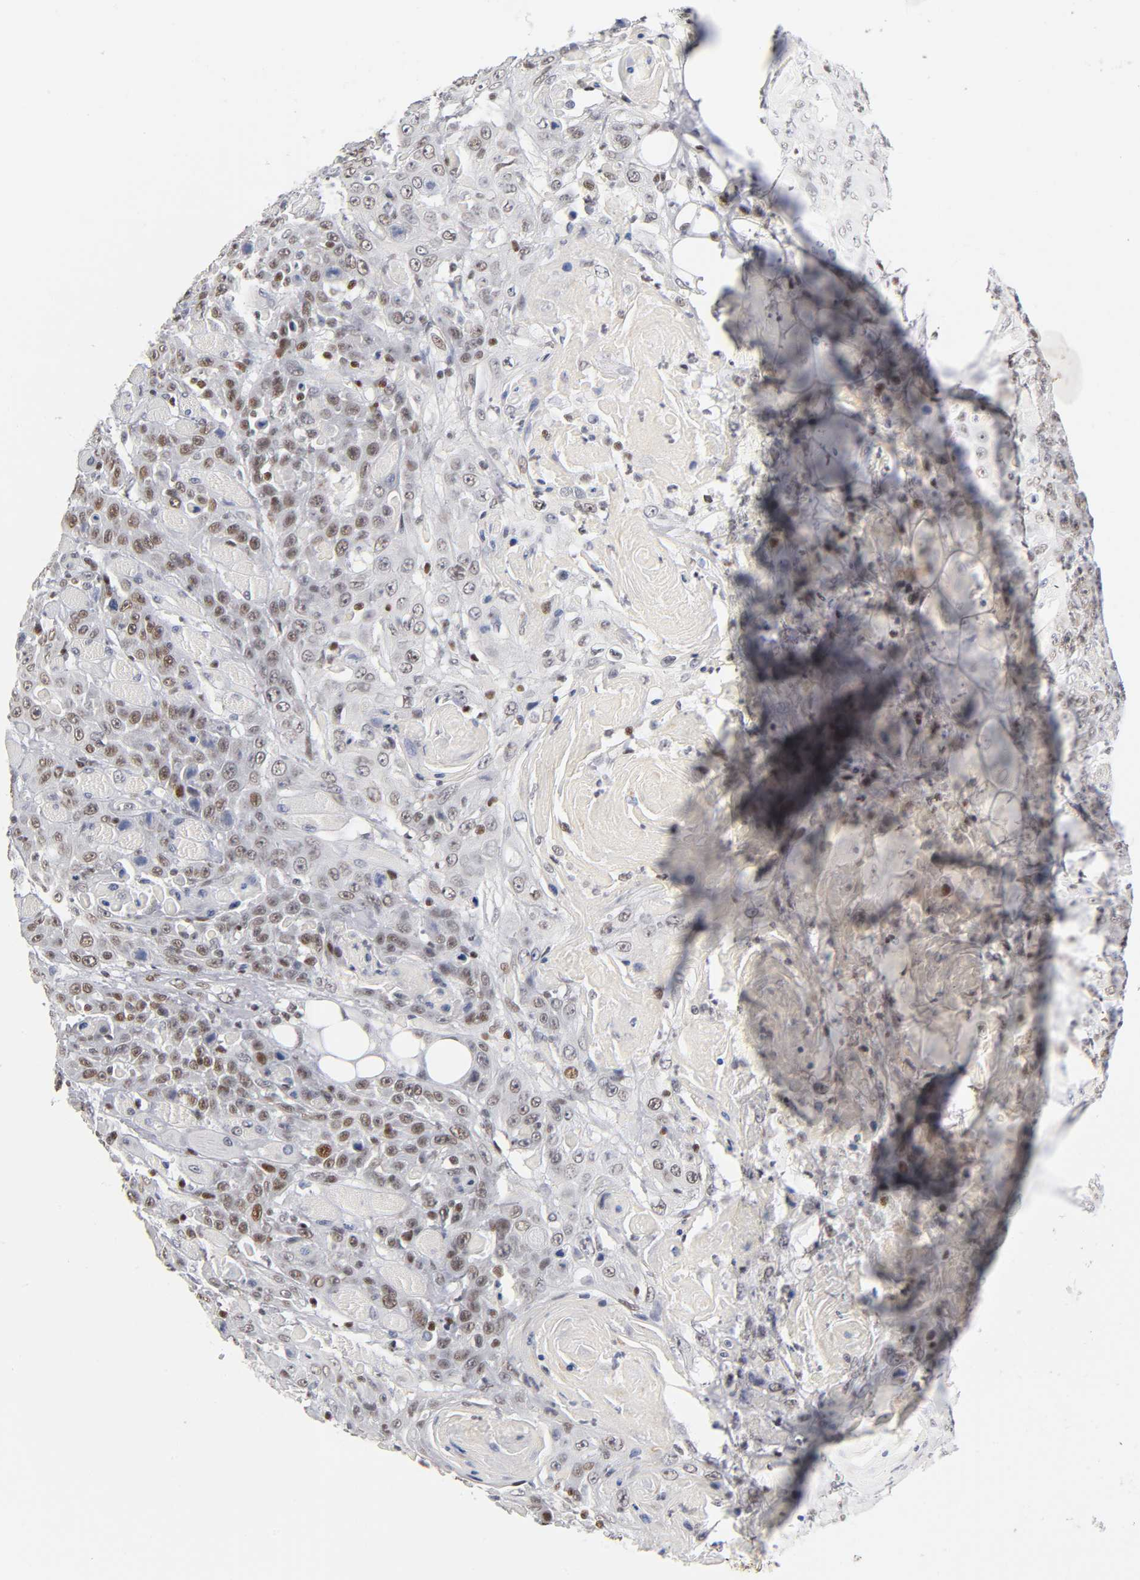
{"staining": {"intensity": "moderate", "quantity": ">75%", "location": "nuclear"}, "tissue": "head and neck cancer", "cell_type": "Tumor cells", "image_type": "cancer", "snomed": [{"axis": "morphology", "description": "Squamous cell carcinoma, NOS"}, {"axis": "topography", "description": "Head-Neck"}], "caption": "DAB immunohistochemical staining of head and neck squamous cell carcinoma displays moderate nuclear protein expression in approximately >75% of tumor cells.", "gene": "SP3", "patient": {"sex": "female", "age": 84}}